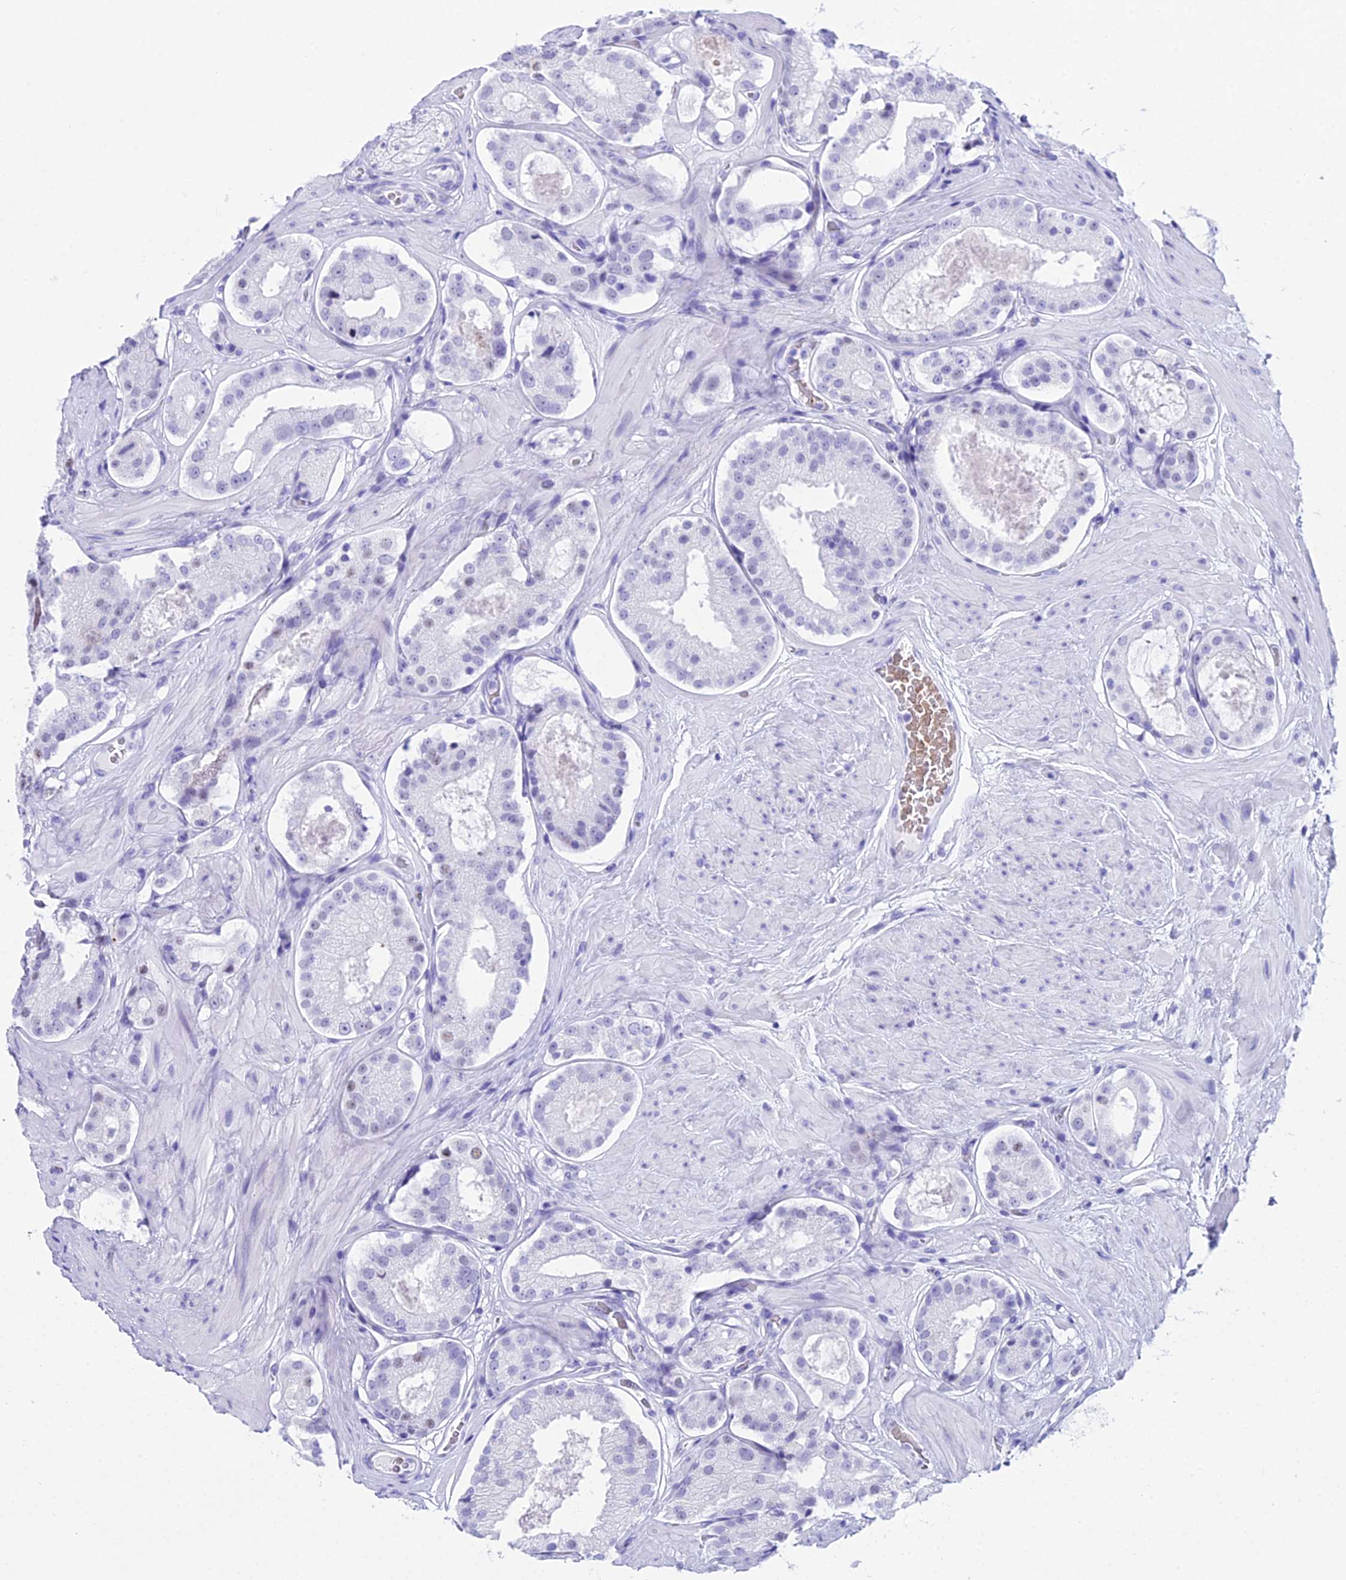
{"staining": {"intensity": "negative", "quantity": "none", "location": "none"}, "tissue": "prostate cancer", "cell_type": "Tumor cells", "image_type": "cancer", "snomed": [{"axis": "morphology", "description": "Adenocarcinoma, High grade"}, {"axis": "topography", "description": "Prostate"}], "caption": "Tumor cells show no significant protein staining in prostate cancer.", "gene": "RNPS1", "patient": {"sex": "male", "age": 65}}